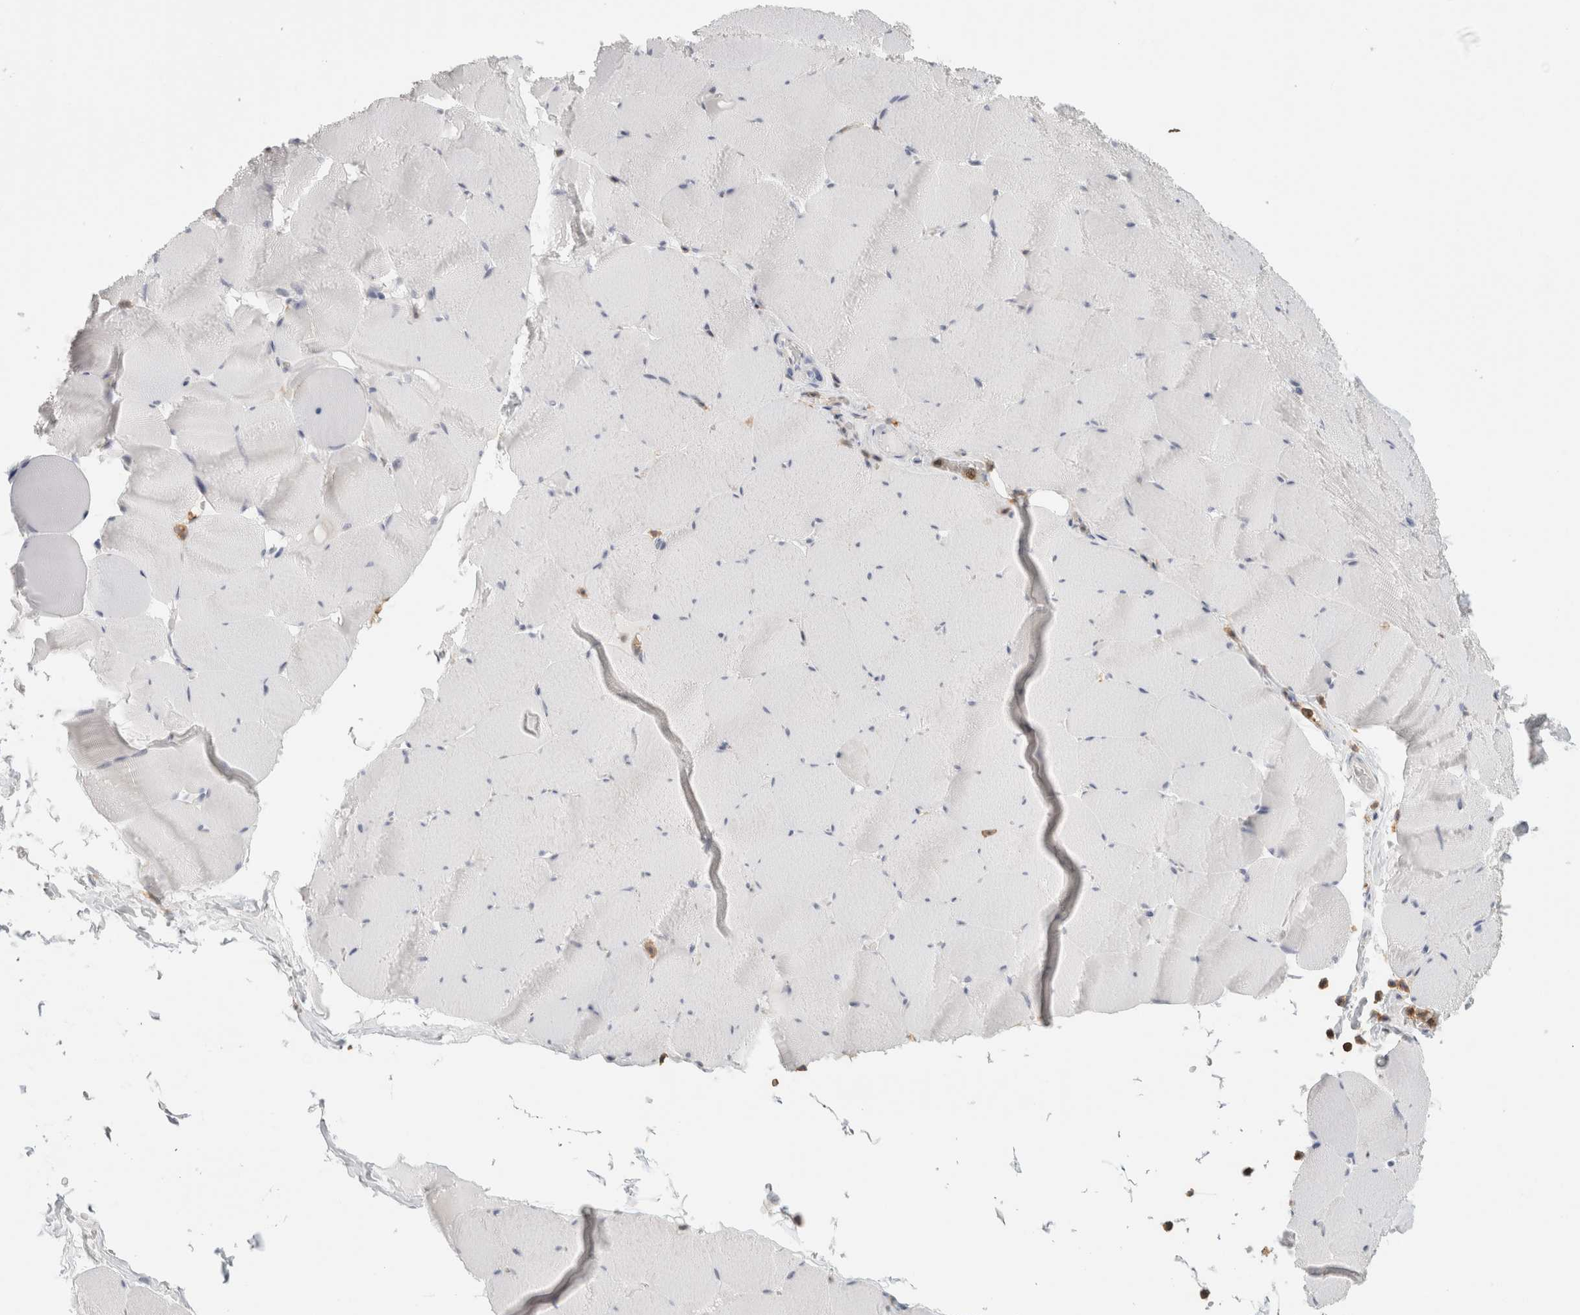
{"staining": {"intensity": "negative", "quantity": "none", "location": "none"}, "tissue": "skeletal muscle", "cell_type": "Myocytes", "image_type": "normal", "snomed": [{"axis": "morphology", "description": "Normal tissue, NOS"}, {"axis": "topography", "description": "Skeletal muscle"}], "caption": "Immunohistochemistry of unremarkable human skeletal muscle displays no staining in myocytes.", "gene": "P2RY2", "patient": {"sex": "male", "age": 62}}